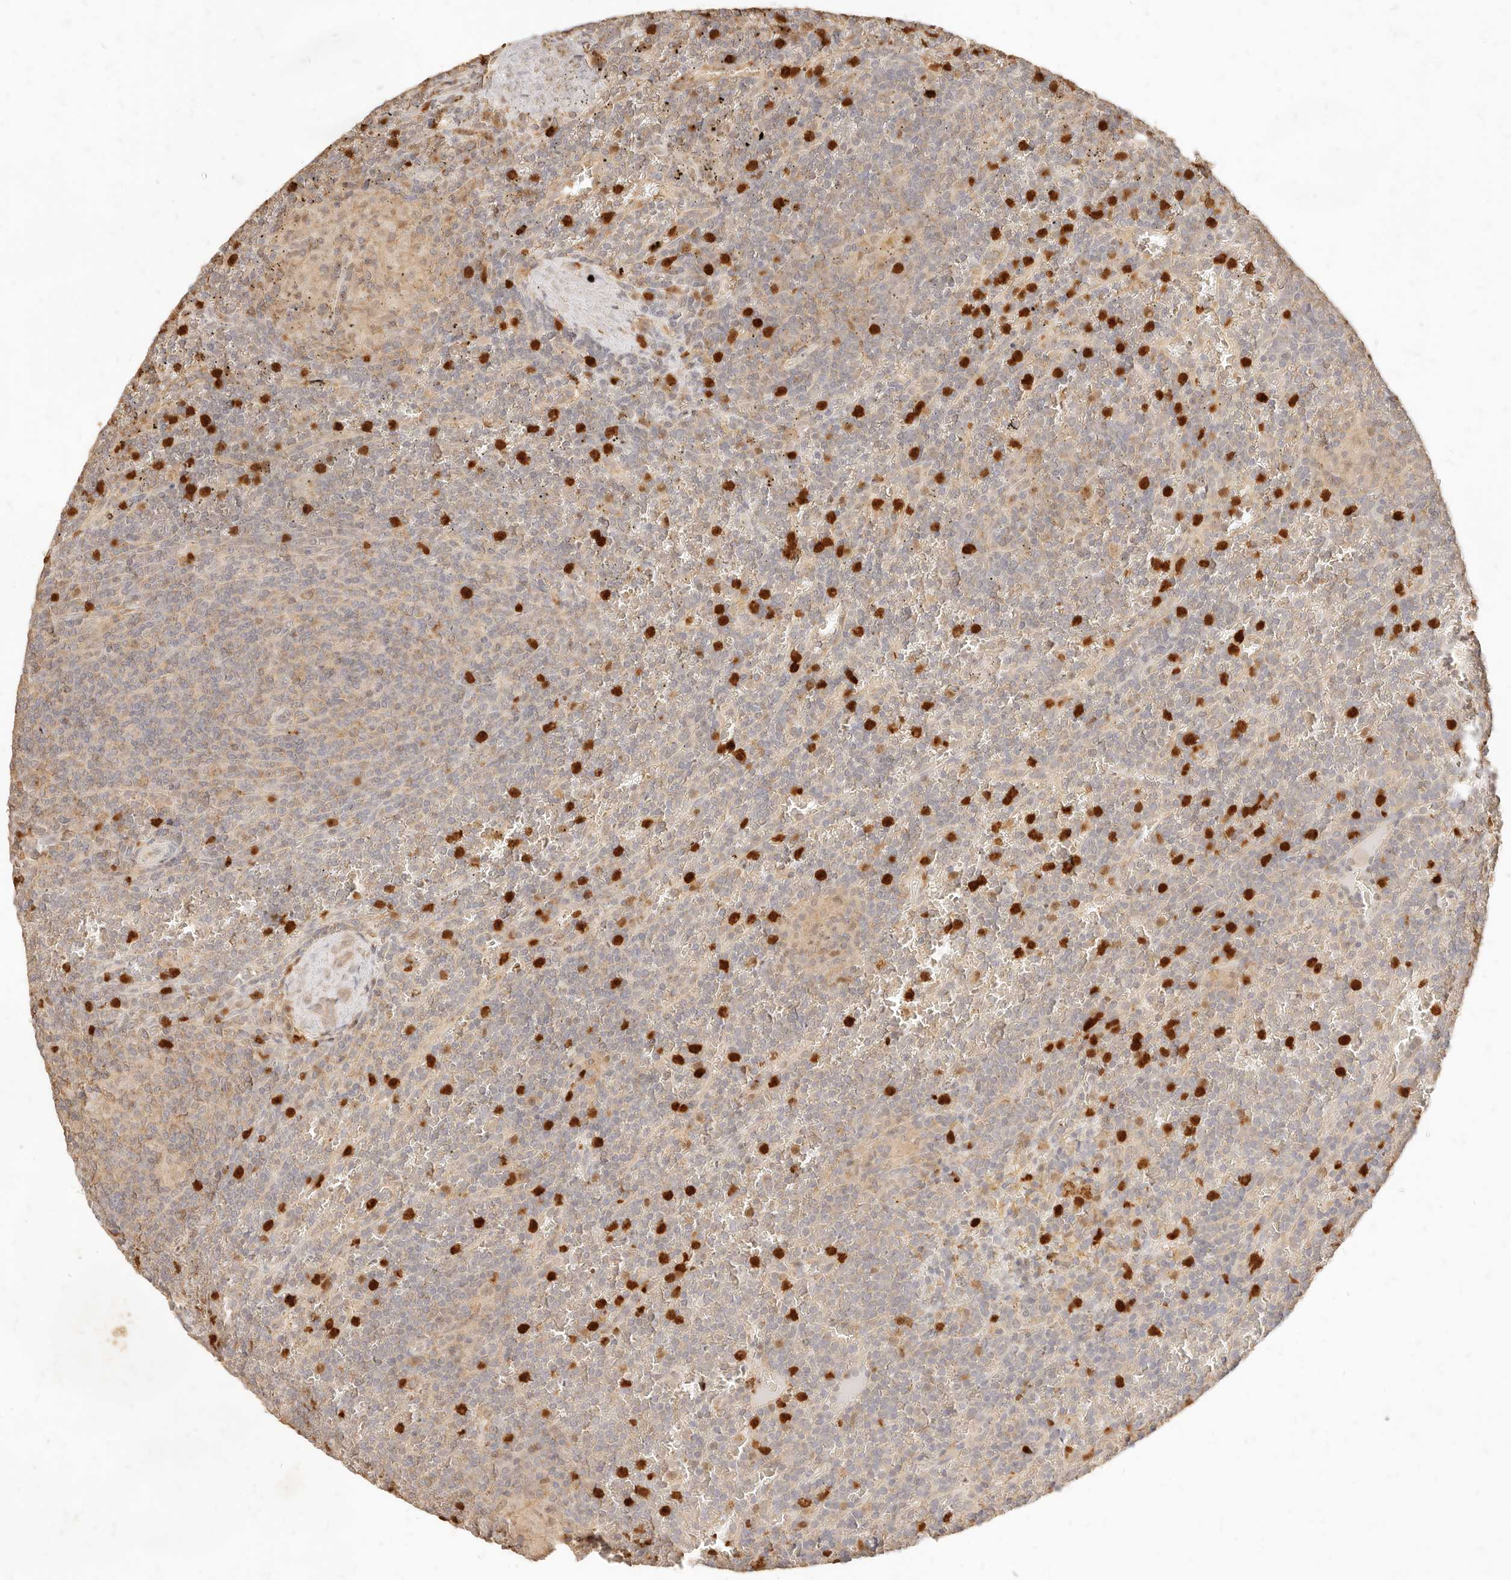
{"staining": {"intensity": "weak", "quantity": "25%-75%", "location": "cytoplasmic/membranous"}, "tissue": "lymphoma", "cell_type": "Tumor cells", "image_type": "cancer", "snomed": [{"axis": "morphology", "description": "Malignant lymphoma, non-Hodgkin's type, Low grade"}, {"axis": "topography", "description": "Spleen"}], "caption": "About 25%-75% of tumor cells in human lymphoma display weak cytoplasmic/membranous protein expression as visualized by brown immunohistochemical staining.", "gene": "TMTC2", "patient": {"sex": "female", "age": 19}}